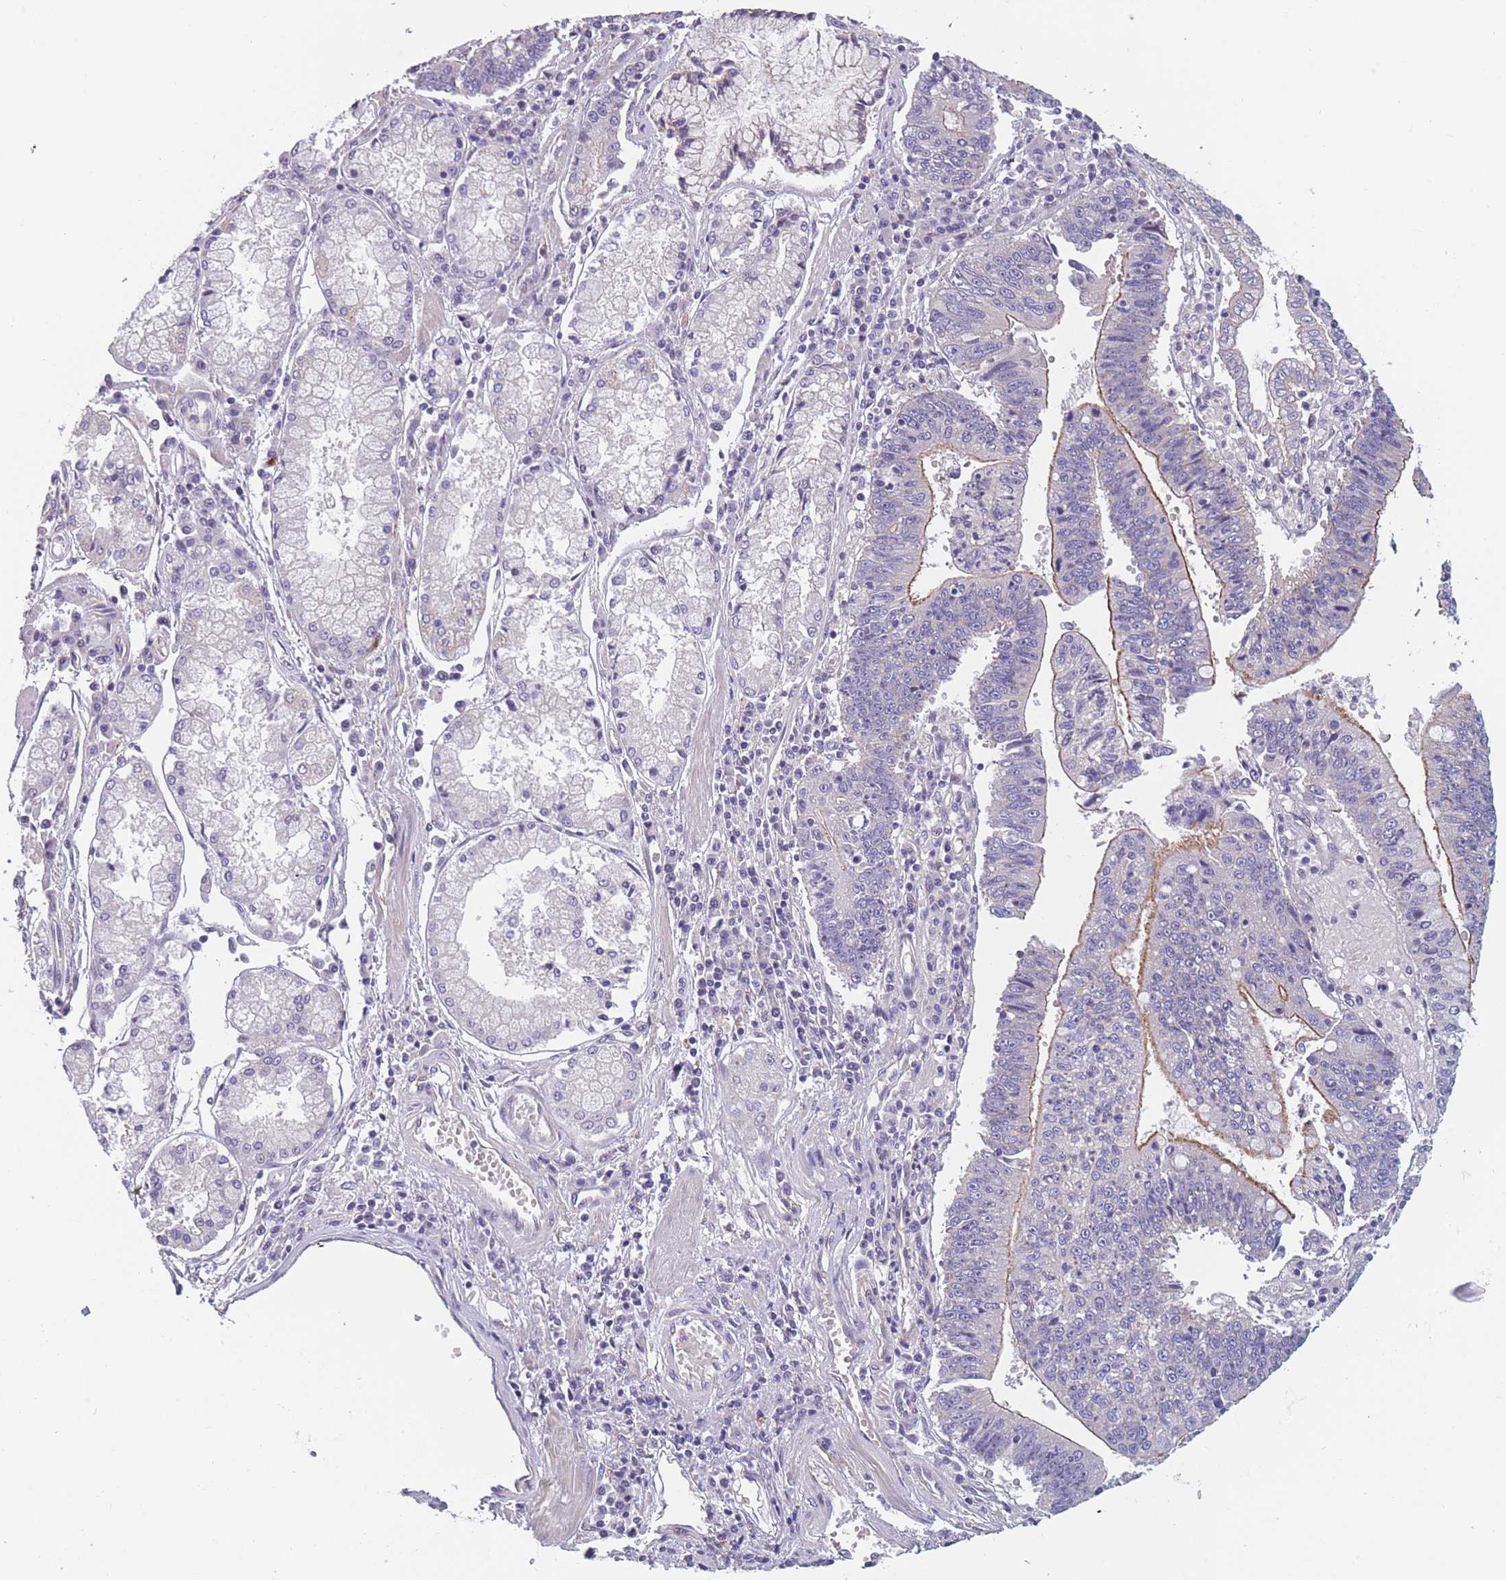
{"staining": {"intensity": "moderate", "quantity": "25%-75%", "location": "cytoplasmic/membranous"}, "tissue": "stomach cancer", "cell_type": "Tumor cells", "image_type": "cancer", "snomed": [{"axis": "morphology", "description": "Adenocarcinoma, NOS"}, {"axis": "topography", "description": "Stomach"}], "caption": "Immunohistochemistry image of adenocarcinoma (stomach) stained for a protein (brown), which reveals medium levels of moderate cytoplasmic/membranous staining in about 25%-75% of tumor cells.", "gene": "FAM83F", "patient": {"sex": "male", "age": 59}}